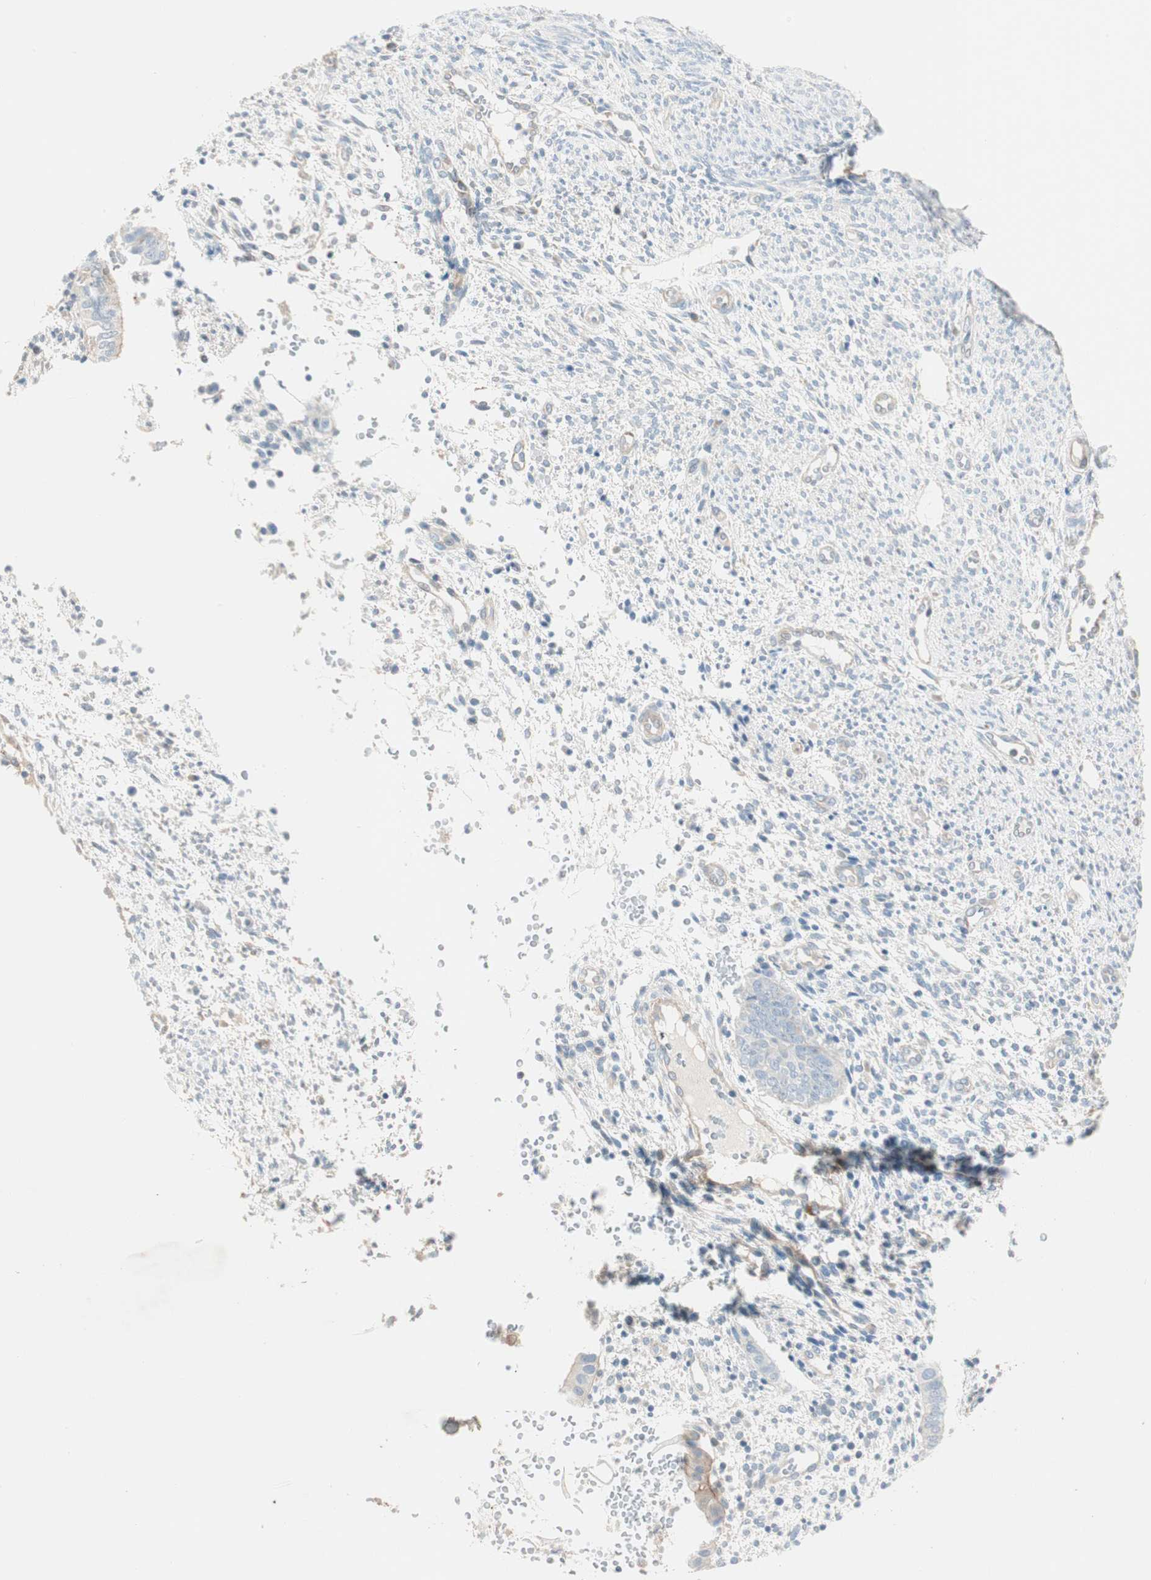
{"staining": {"intensity": "negative", "quantity": "none", "location": "none"}, "tissue": "endometrium", "cell_type": "Cells in endometrial stroma", "image_type": "normal", "snomed": [{"axis": "morphology", "description": "Normal tissue, NOS"}, {"axis": "topography", "description": "Endometrium"}], "caption": "Cells in endometrial stroma show no significant protein staining in normal endometrium.", "gene": "CDK3", "patient": {"sex": "female", "age": 35}}